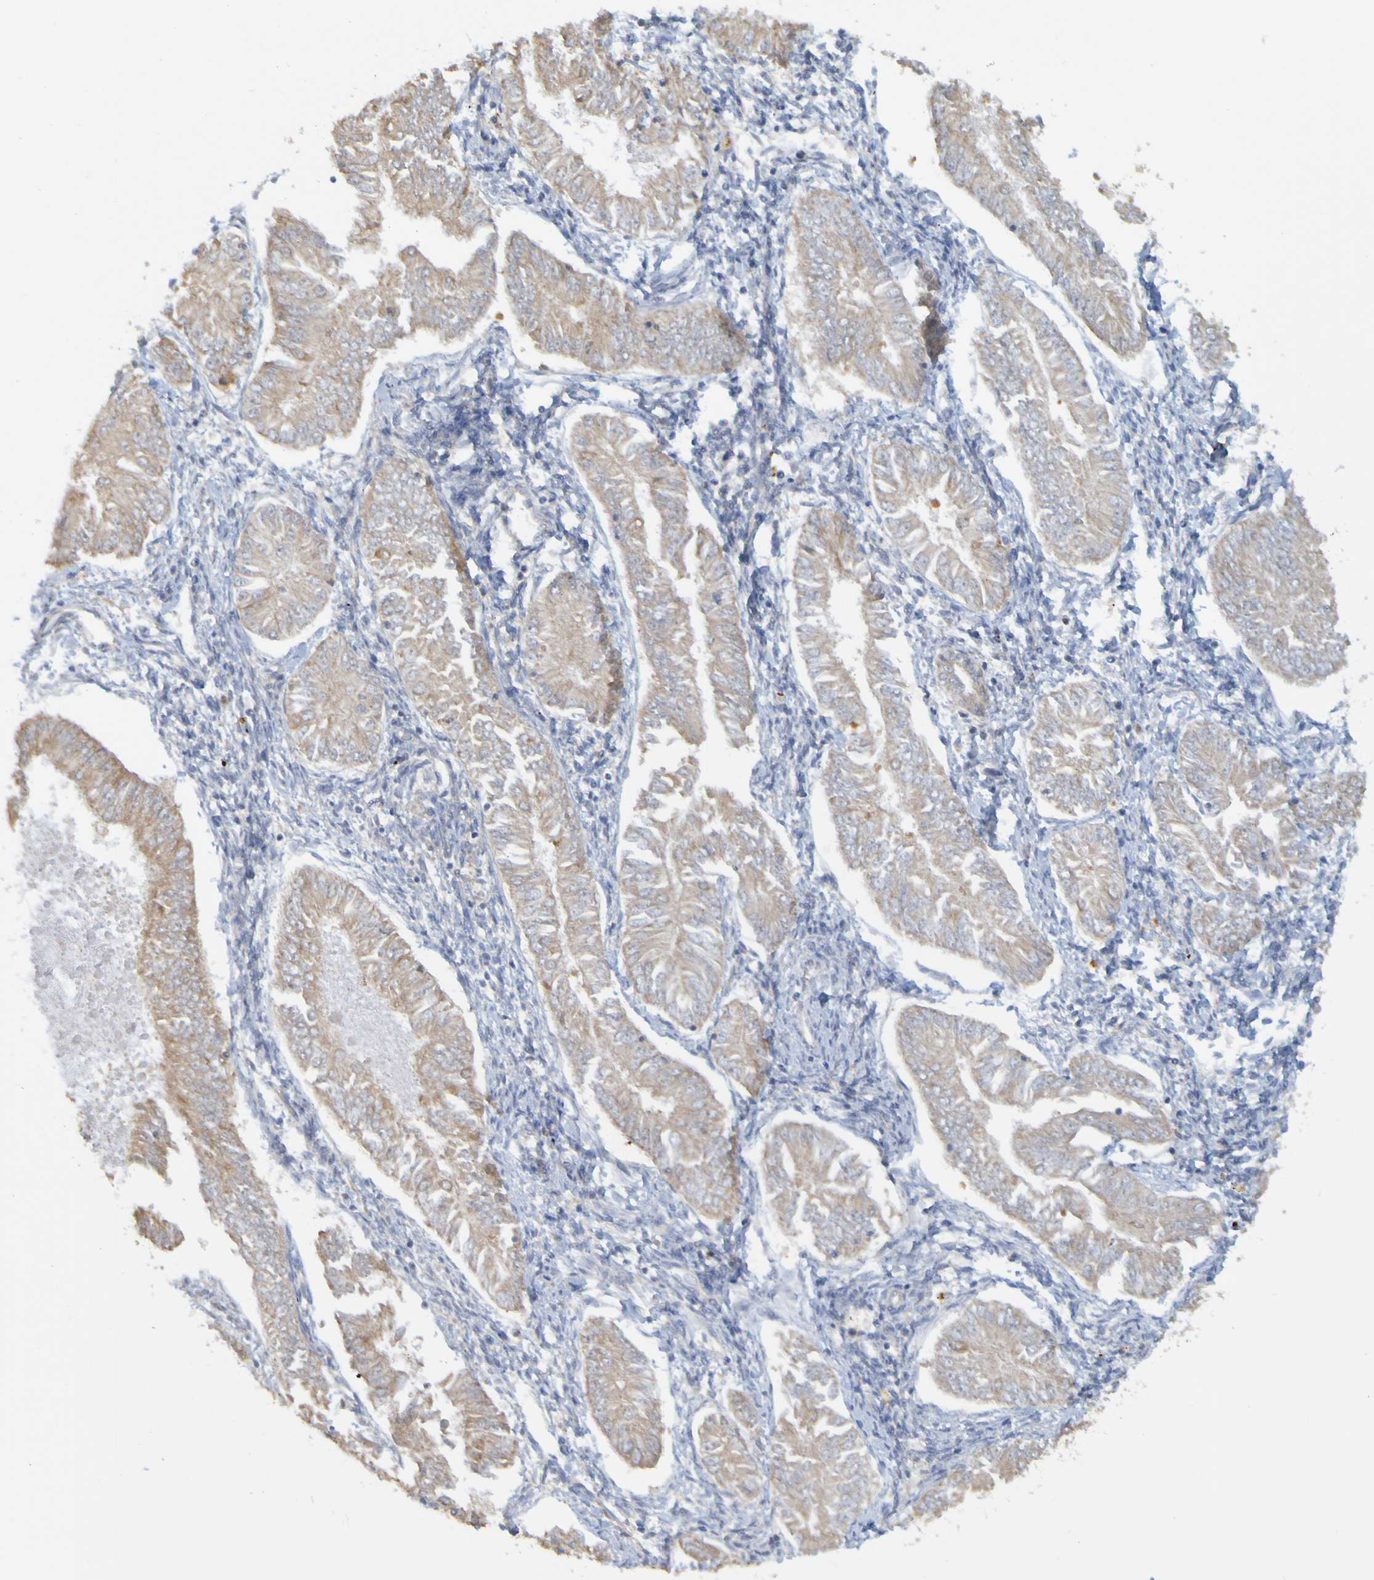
{"staining": {"intensity": "weak", "quantity": ">75%", "location": "cytoplasmic/membranous"}, "tissue": "endometrial cancer", "cell_type": "Tumor cells", "image_type": "cancer", "snomed": [{"axis": "morphology", "description": "Adenocarcinoma, NOS"}, {"axis": "topography", "description": "Endometrium"}], "caption": "Protein staining demonstrates weak cytoplasmic/membranous expression in about >75% of tumor cells in endometrial adenocarcinoma.", "gene": "NAV2", "patient": {"sex": "female", "age": 53}}